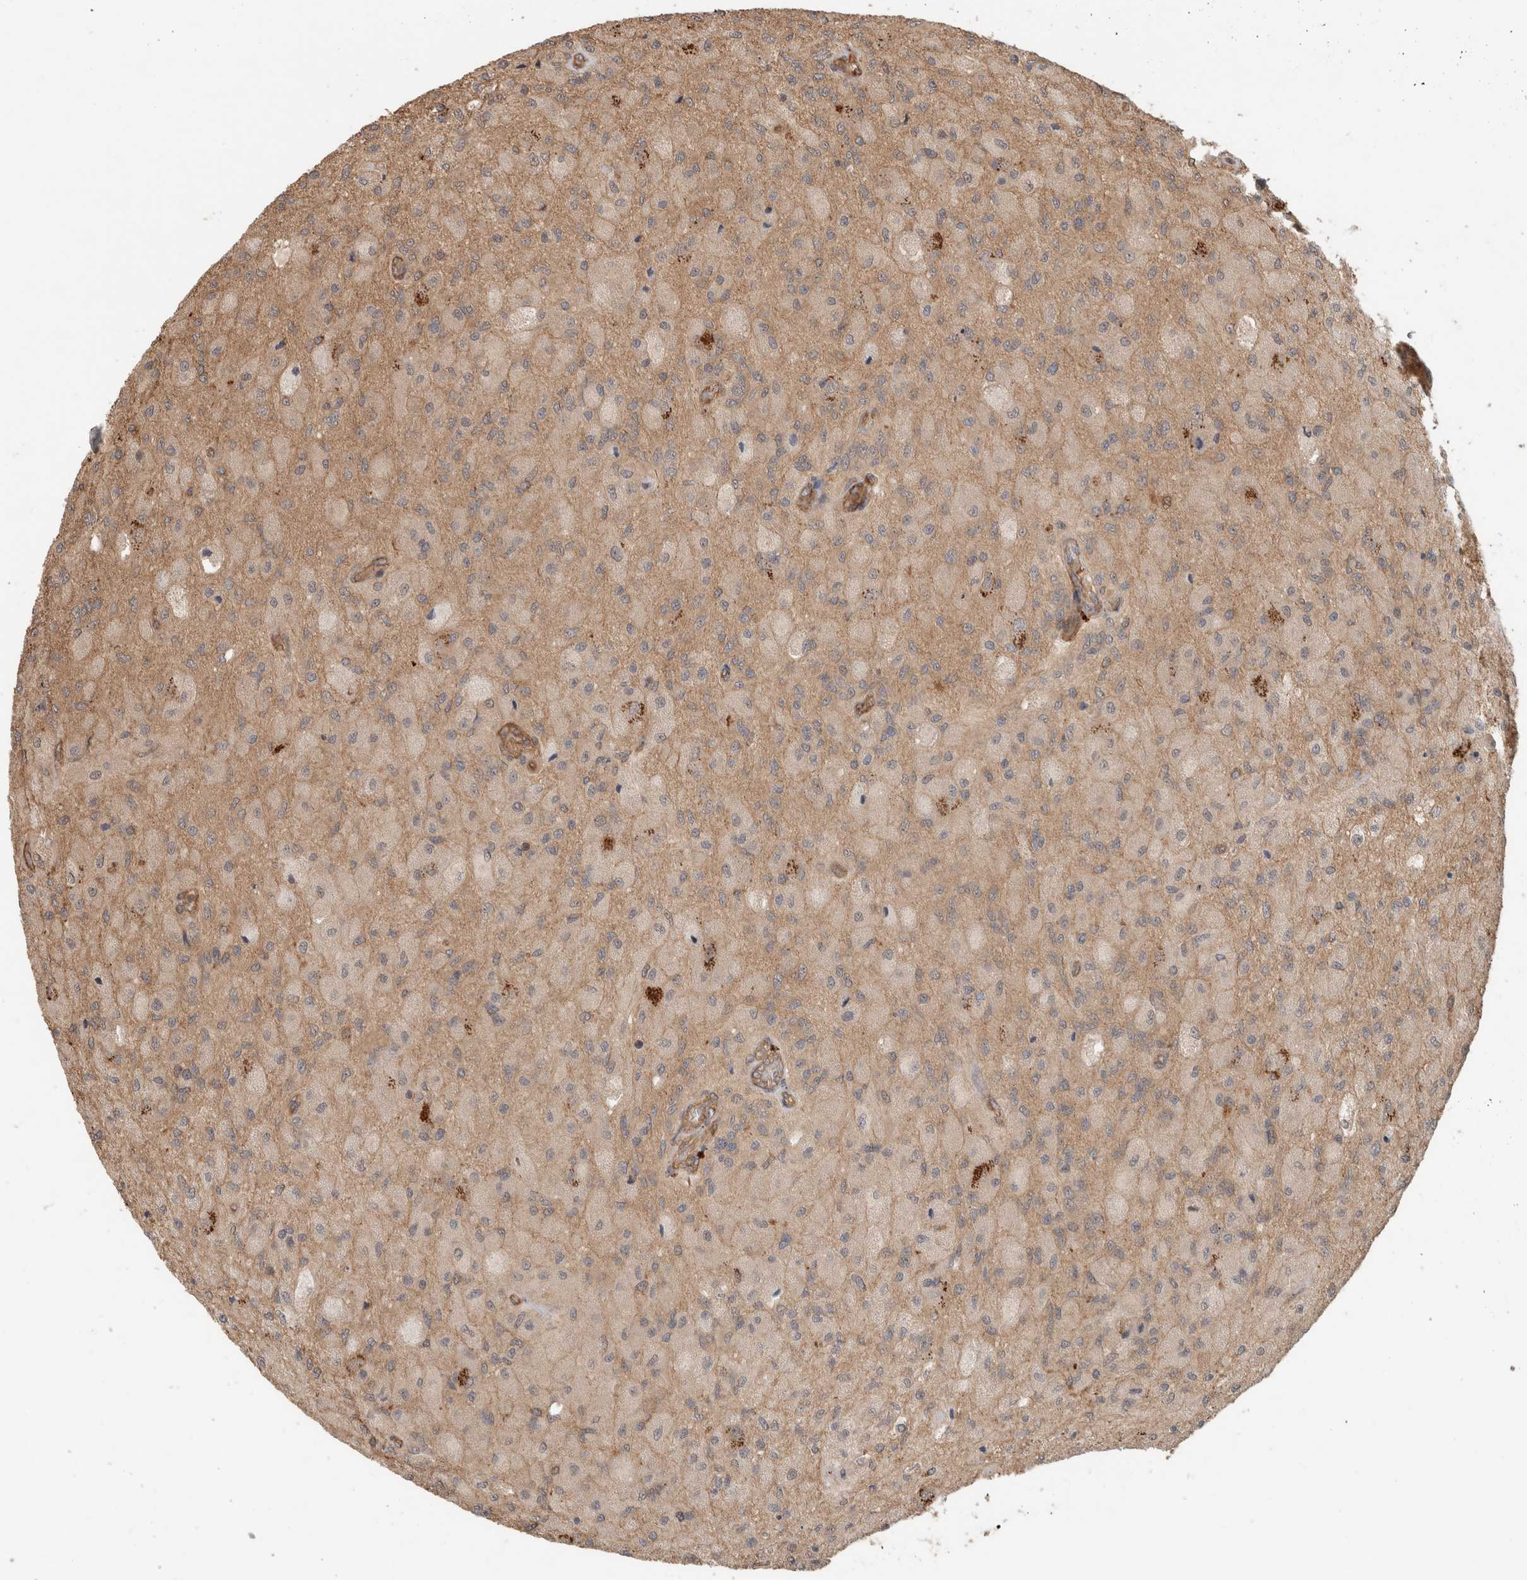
{"staining": {"intensity": "weak", "quantity": ">75%", "location": "cytoplasmic/membranous"}, "tissue": "glioma", "cell_type": "Tumor cells", "image_type": "cancer", "snomed": [{"axis": "morphology", "description": "Normal tissue, NOS"}, {"axis": "morphology", "description": "Glioma, malignant, High grade"}, {"axis": "topography", "description": "Cerebral cortex"}], "caption": "IHC micrograph of human glioma stained for a protein (brown), which displays low levels of weak cytoplasmic/membranous positivity in approximately >75% of tumor cells.", "gene": "OTUD6B", "patient": {"sex": "male", "age": 77}}